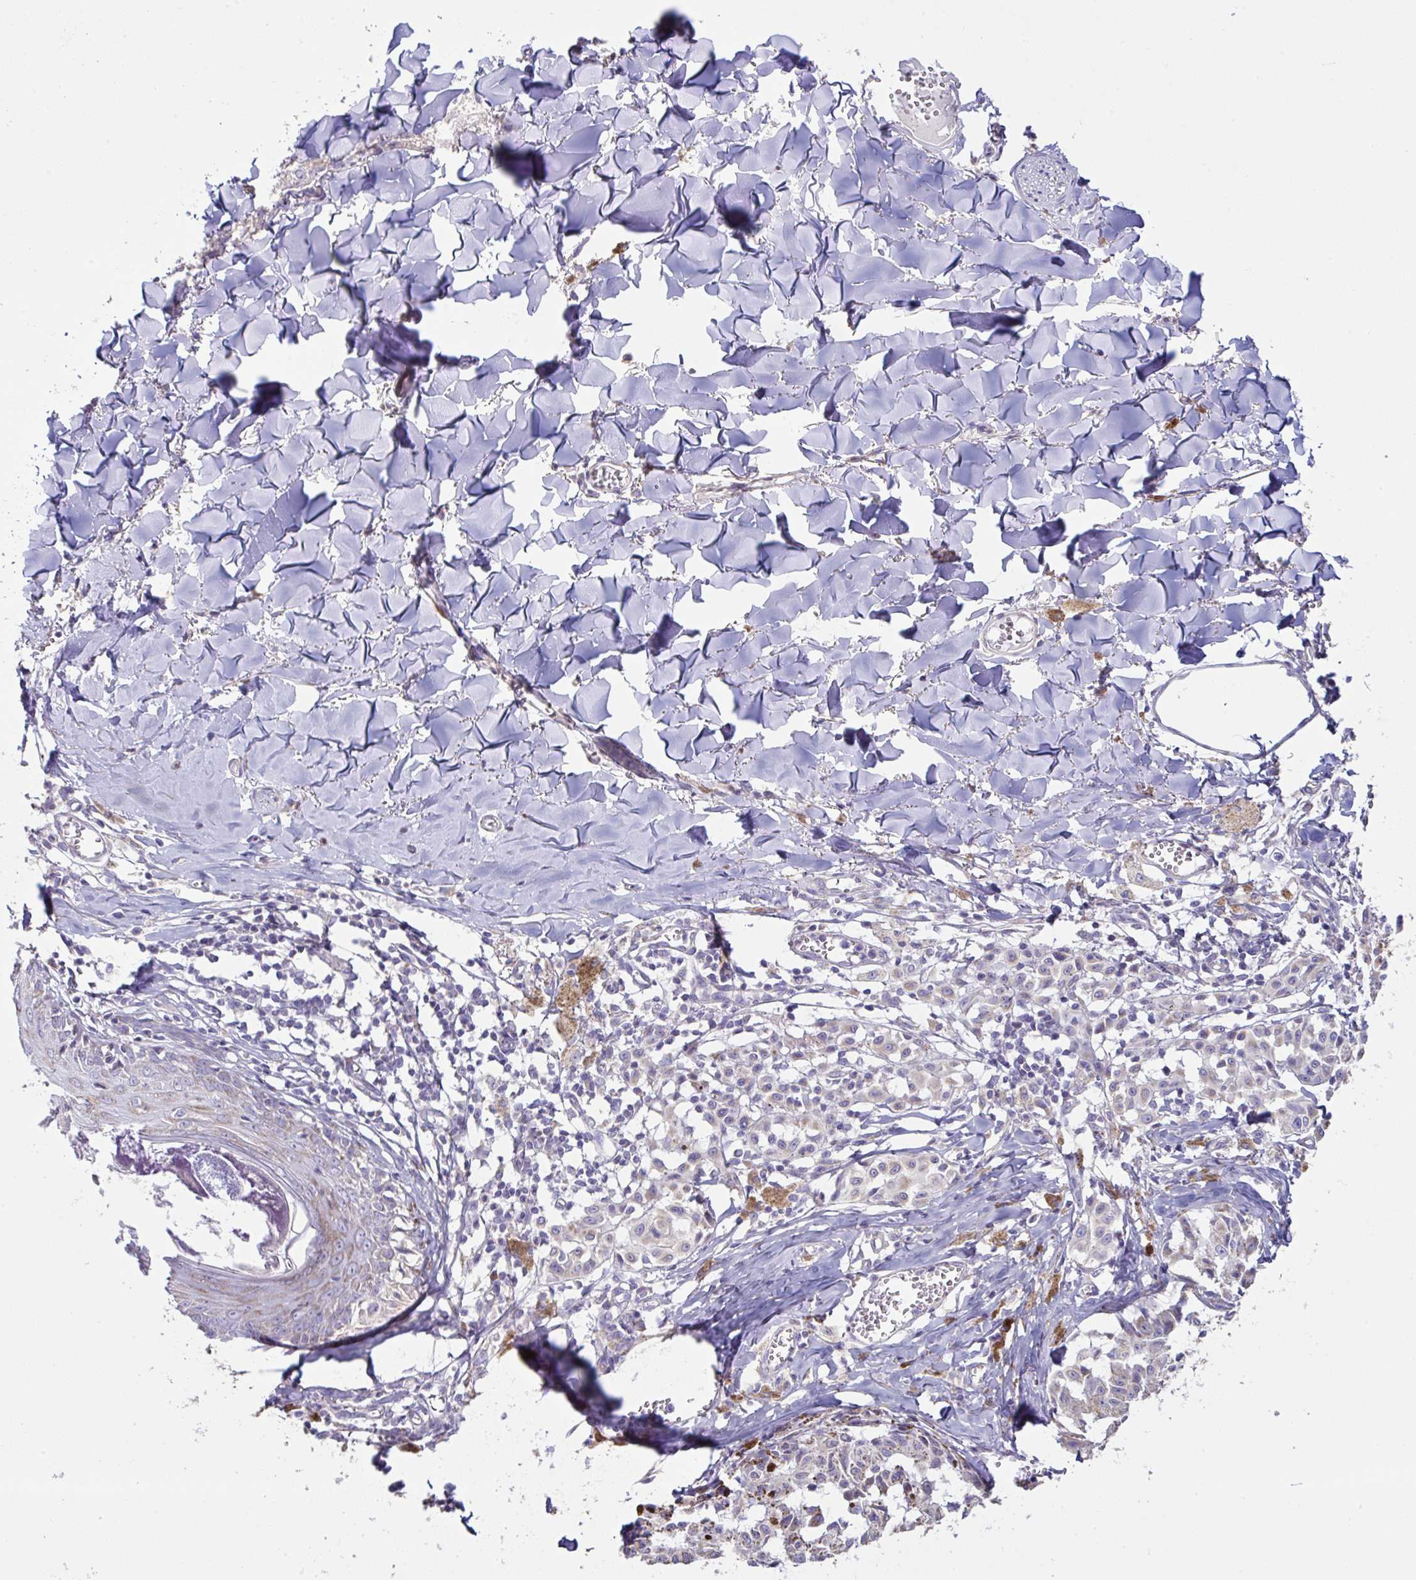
{"staining": {"intensity": "weak", "quantity": "<25%", "location": "cytoplasmic/membranous"}, "tissue": "melanoma", "cell_type": "Tumor cells", "image_type": "cancer", "snomed": [{"axis": "morphology", "description": "Malignant melanoma, NOS"}, {"axis": "topography", "description": "Skin"}], "caption": "The photomicrograph displays no significant positivity in tumor cells of melanoma.", "gene": "DOK7", "patient": {"sex": "female", "age": 43}}